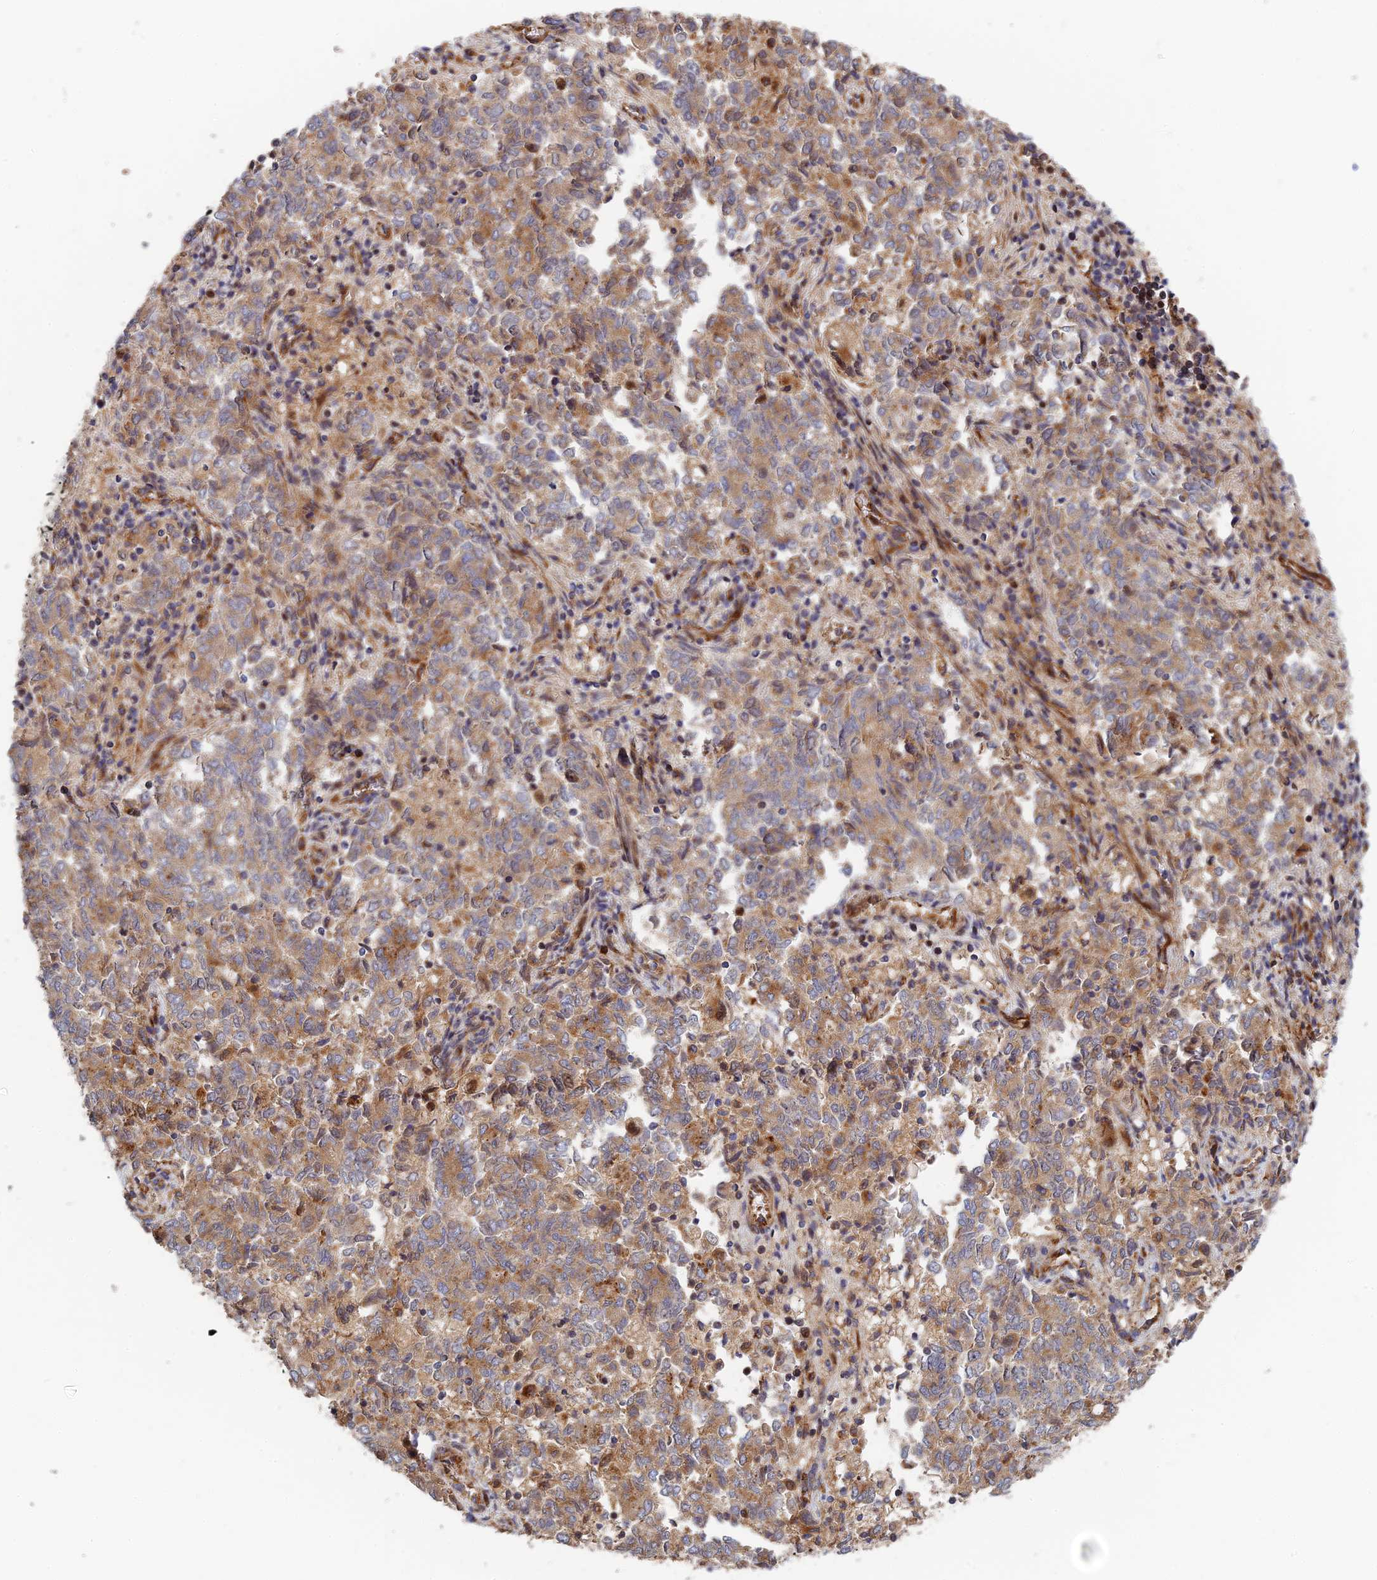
{"staining": {"intensity": "moderate", "quantity": ">75%", "location": "cytoplasmic/membranous"}, "tissue": "endometrial cancer", "cell_type": "Tumor cells", "image_type": "cancer", "snomed": [{"axis": "morphology", "description": "Adenocarcinoma, NOS"}, {"axis": "topography", "description": "Endometrium"}], "caption": "Immunohistochemistry (IHC) image of neoplastic tissue: endometrial cancer (adenocarcinoma) stained using IHC shows medium levels of moderate protein expression localized specifically in the cytoplasmic/membranous of tumor cells, appearing as a cytoplasmic/membranous brown color.", "gene": "PPP2R3C", "patient": {"sex": "female", "age": 80}}